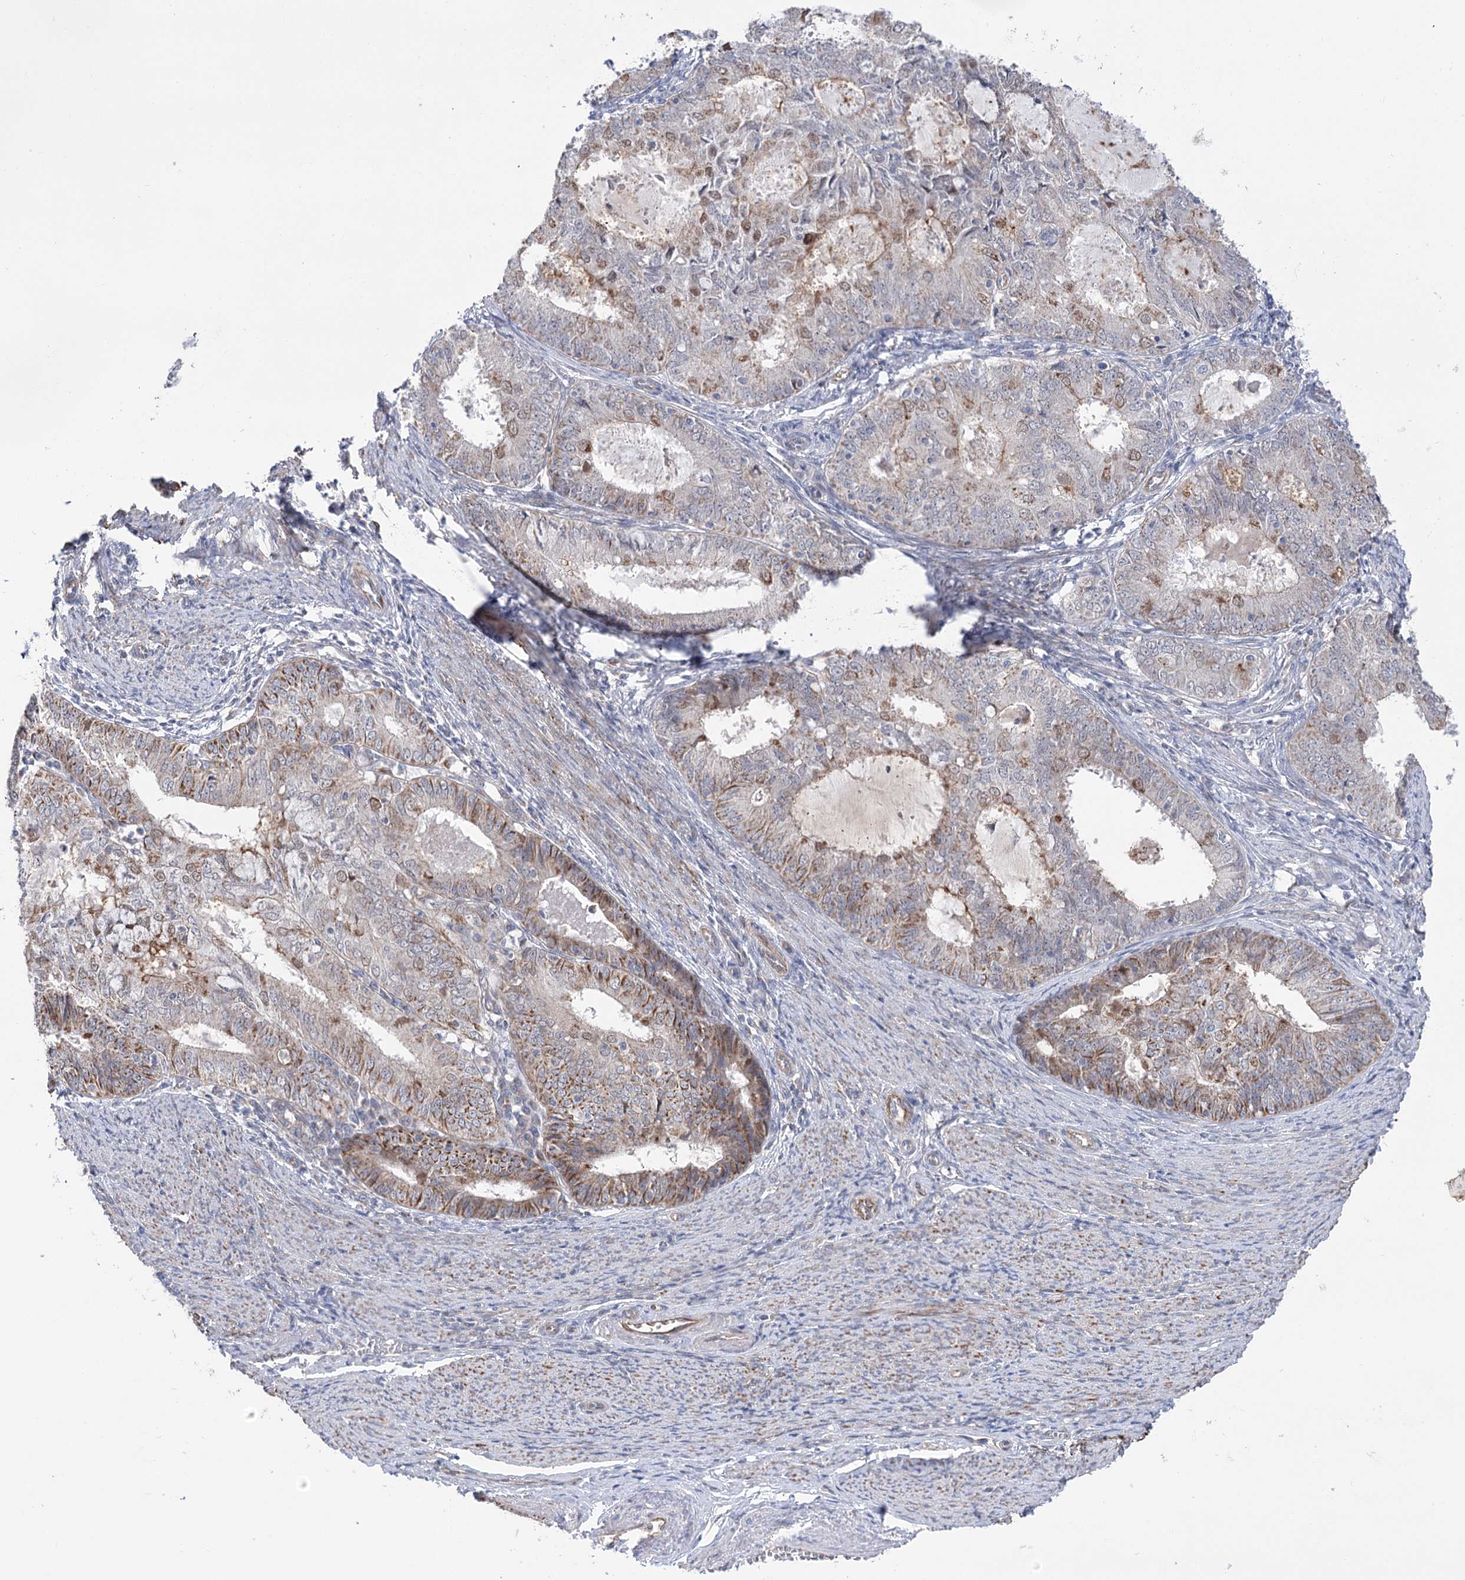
{"staining": {"intensity": "moderate", "quantity": "<25%", "location": "cytoplasmic/membranous"}, "tissue": "endometrial cancer", "cell_type": "Tumor cells", "image_type": "cancer", "snomed": [{"axis": "morphology", "description": "Adenocarcinoma, NOS"}, {"axis": "topography", "description": "Endometrium"}], "caption": "Protein staining by immunohistochemistry exhibits moderate cytoplasmic/membranous staining in approximately <25% of tumor cells in adenocarcinoma (endometrial).", "gene": "ECHDC3", "patient": {"sex": "female", "age": 57}}